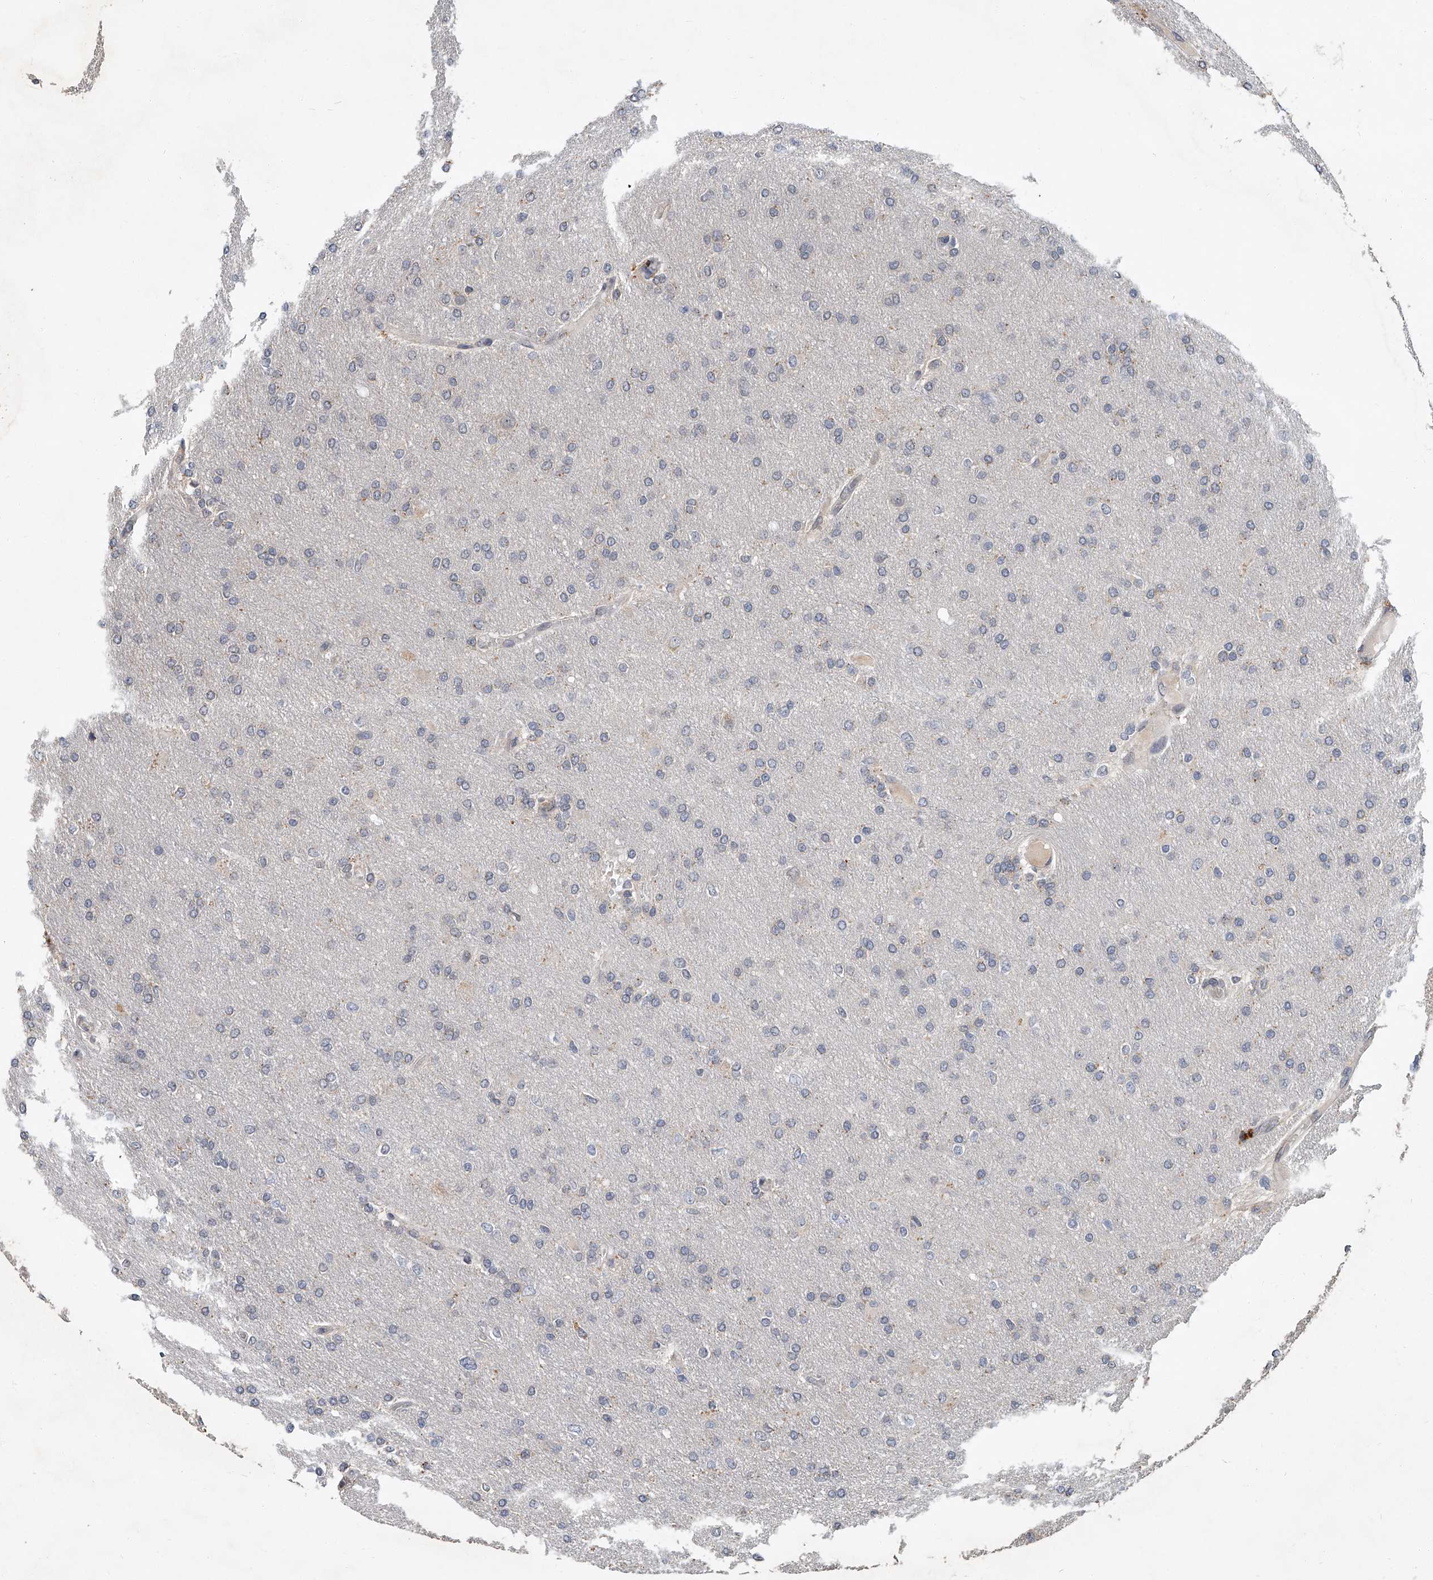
{"staining": {"intensity": "negative", "quantity": "none", "location": "none"}, "tissue": "glioma", "cell_type": "Tumor cells", "image_type": "cancer", "snomed": [{"axis": "morphology", "description": "Glioma, malignant, High grade"}, {"axis": "topography", "description": "Cerebral cortex"}], "caption": "Tumor cells are negative for protein expression in human glioma.", "gene": "JAG2", "patient": {"sex": "female", "age": 36}}